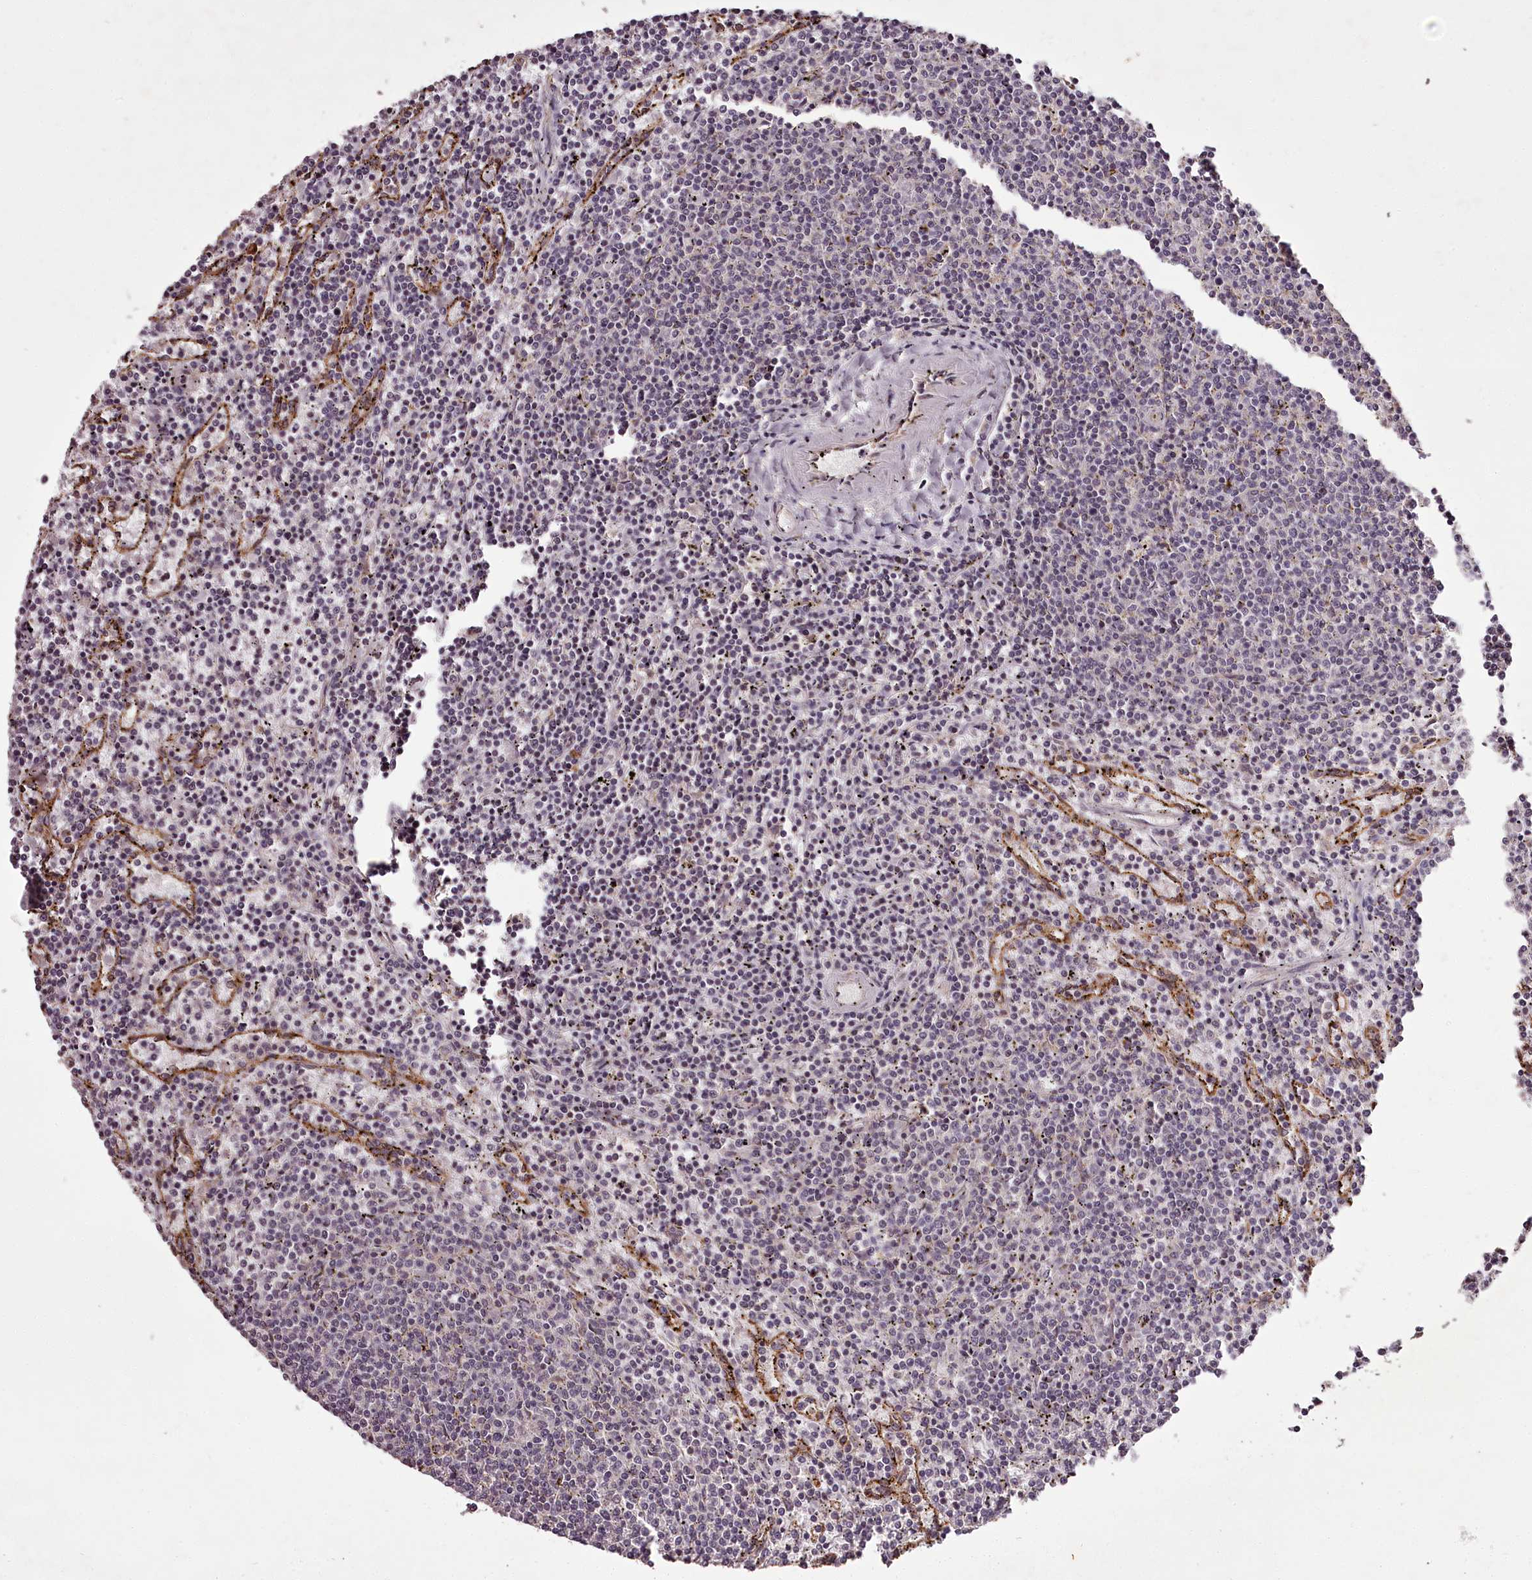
{"staining": {"intensity": "negative", "quantity": "none", "location": "none"}, "tissue": "lymphoma", "cell_type": "Tumor cells", "image_type": "cancer", "snomed": [{"axis": "morphology", "description": "Malignant lymphoma, non-Hodgkin's type, Low grade"}, {"axis": "topography", "description": "Spleen"}], "caption": "Tumor cells are negative for protein expression in human low-grade malignant lymphoma, non-Hodgkin's type.", "gene": "CCDC92", "patient": {"sex": "female", "age": 50}}